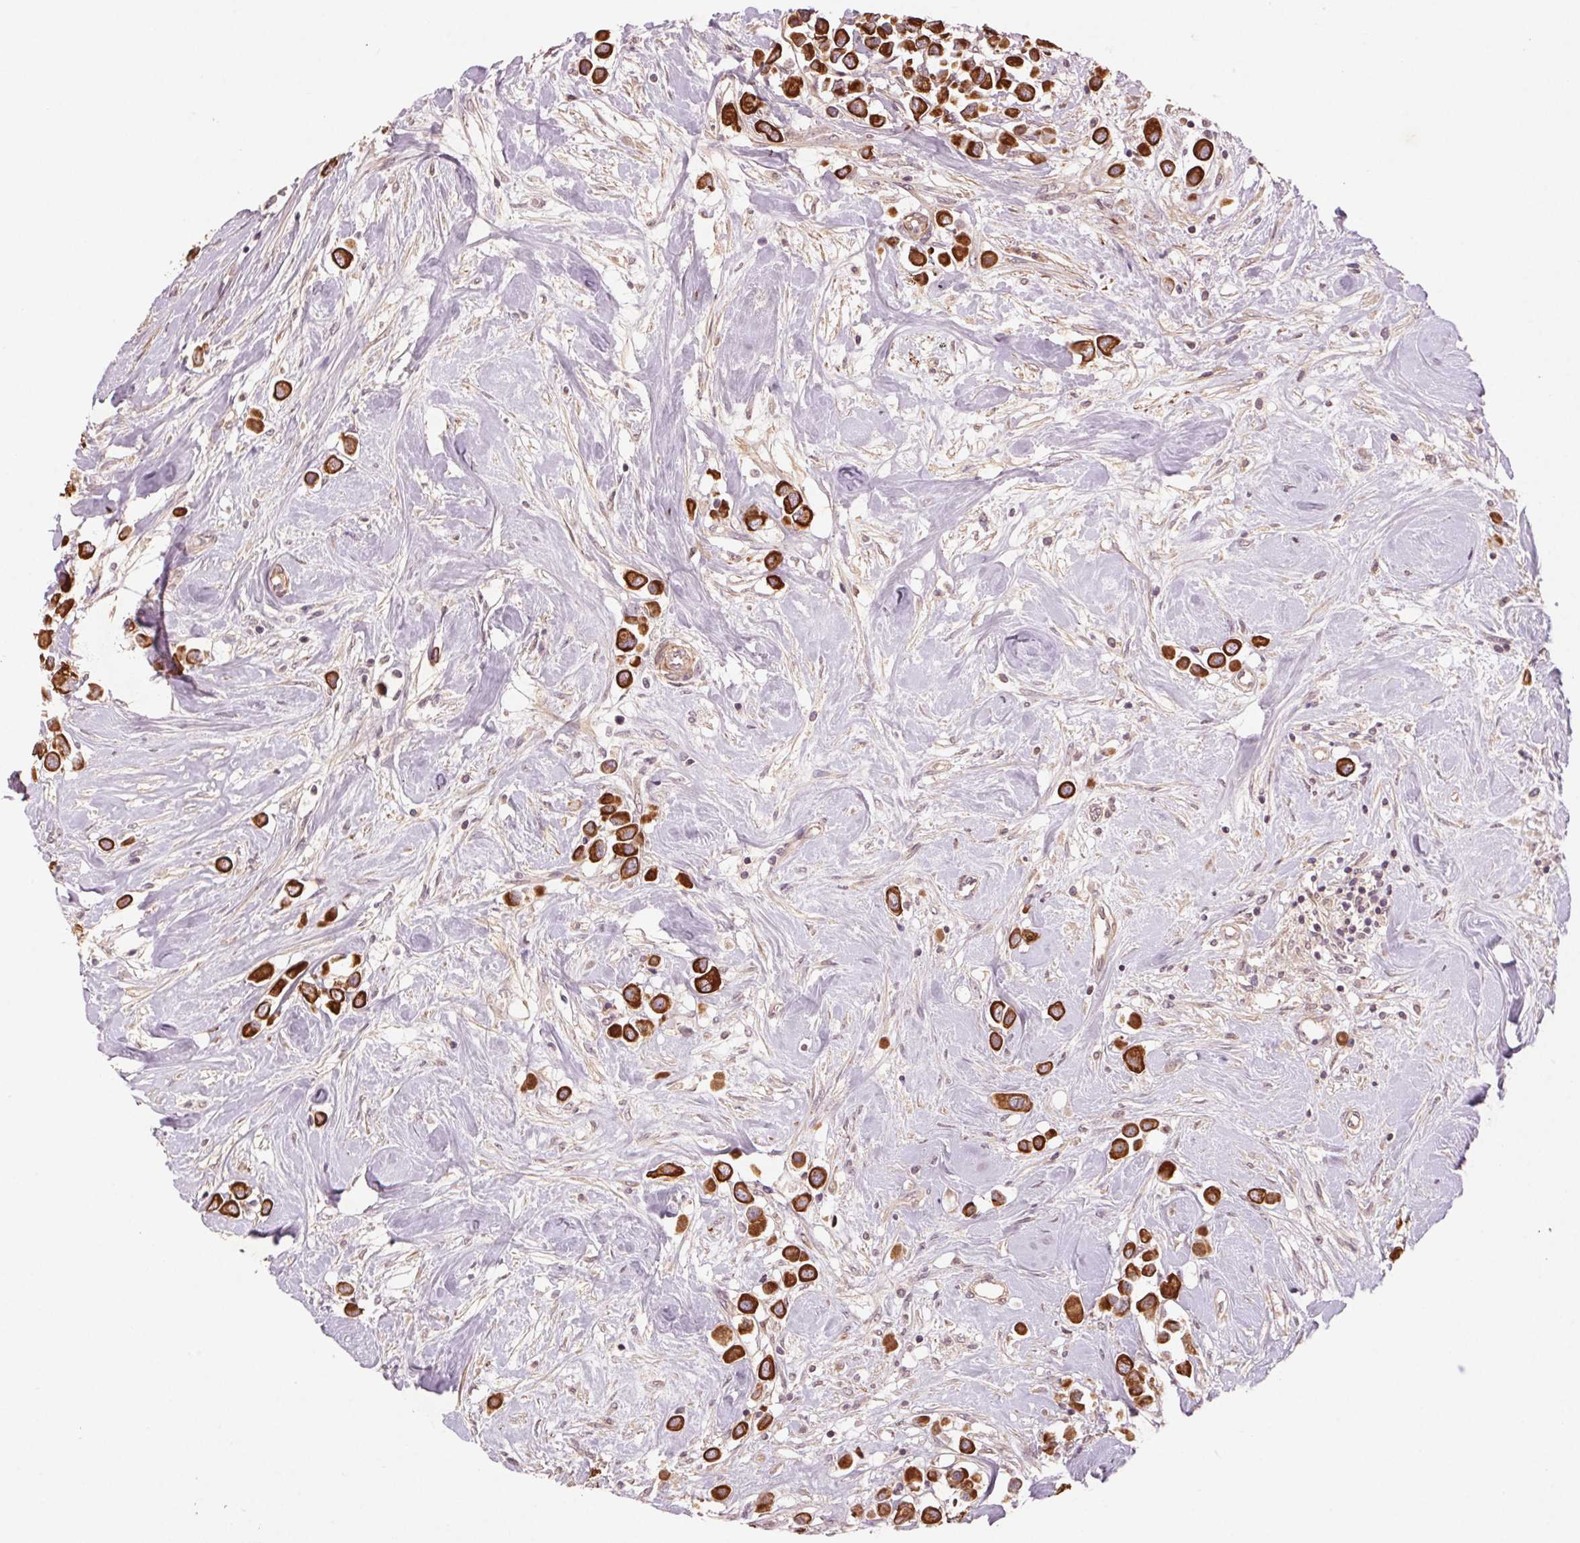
{"staining": {"intensity": "strong", "quantity": ">75%", "location": "cytoplasmic/membranous"}, "tissue": "breast cancer", "cell_type": "Tumor cells", "image_type": "cancer", "snomed": [{"axis": "morphology", "description": "Duct carcinoma"}, {"axis": "topography", "description": "Breast"}], "caption": "Breast cancer (infiltrating ductal carcinoma) stained with immunohistochemistry (IHC) displays strong cytoplasmic/membranous positivity in about >75% of tumor cells.", "gene": "SMLR1", "patient": {"sex": "female", "age": 61}}